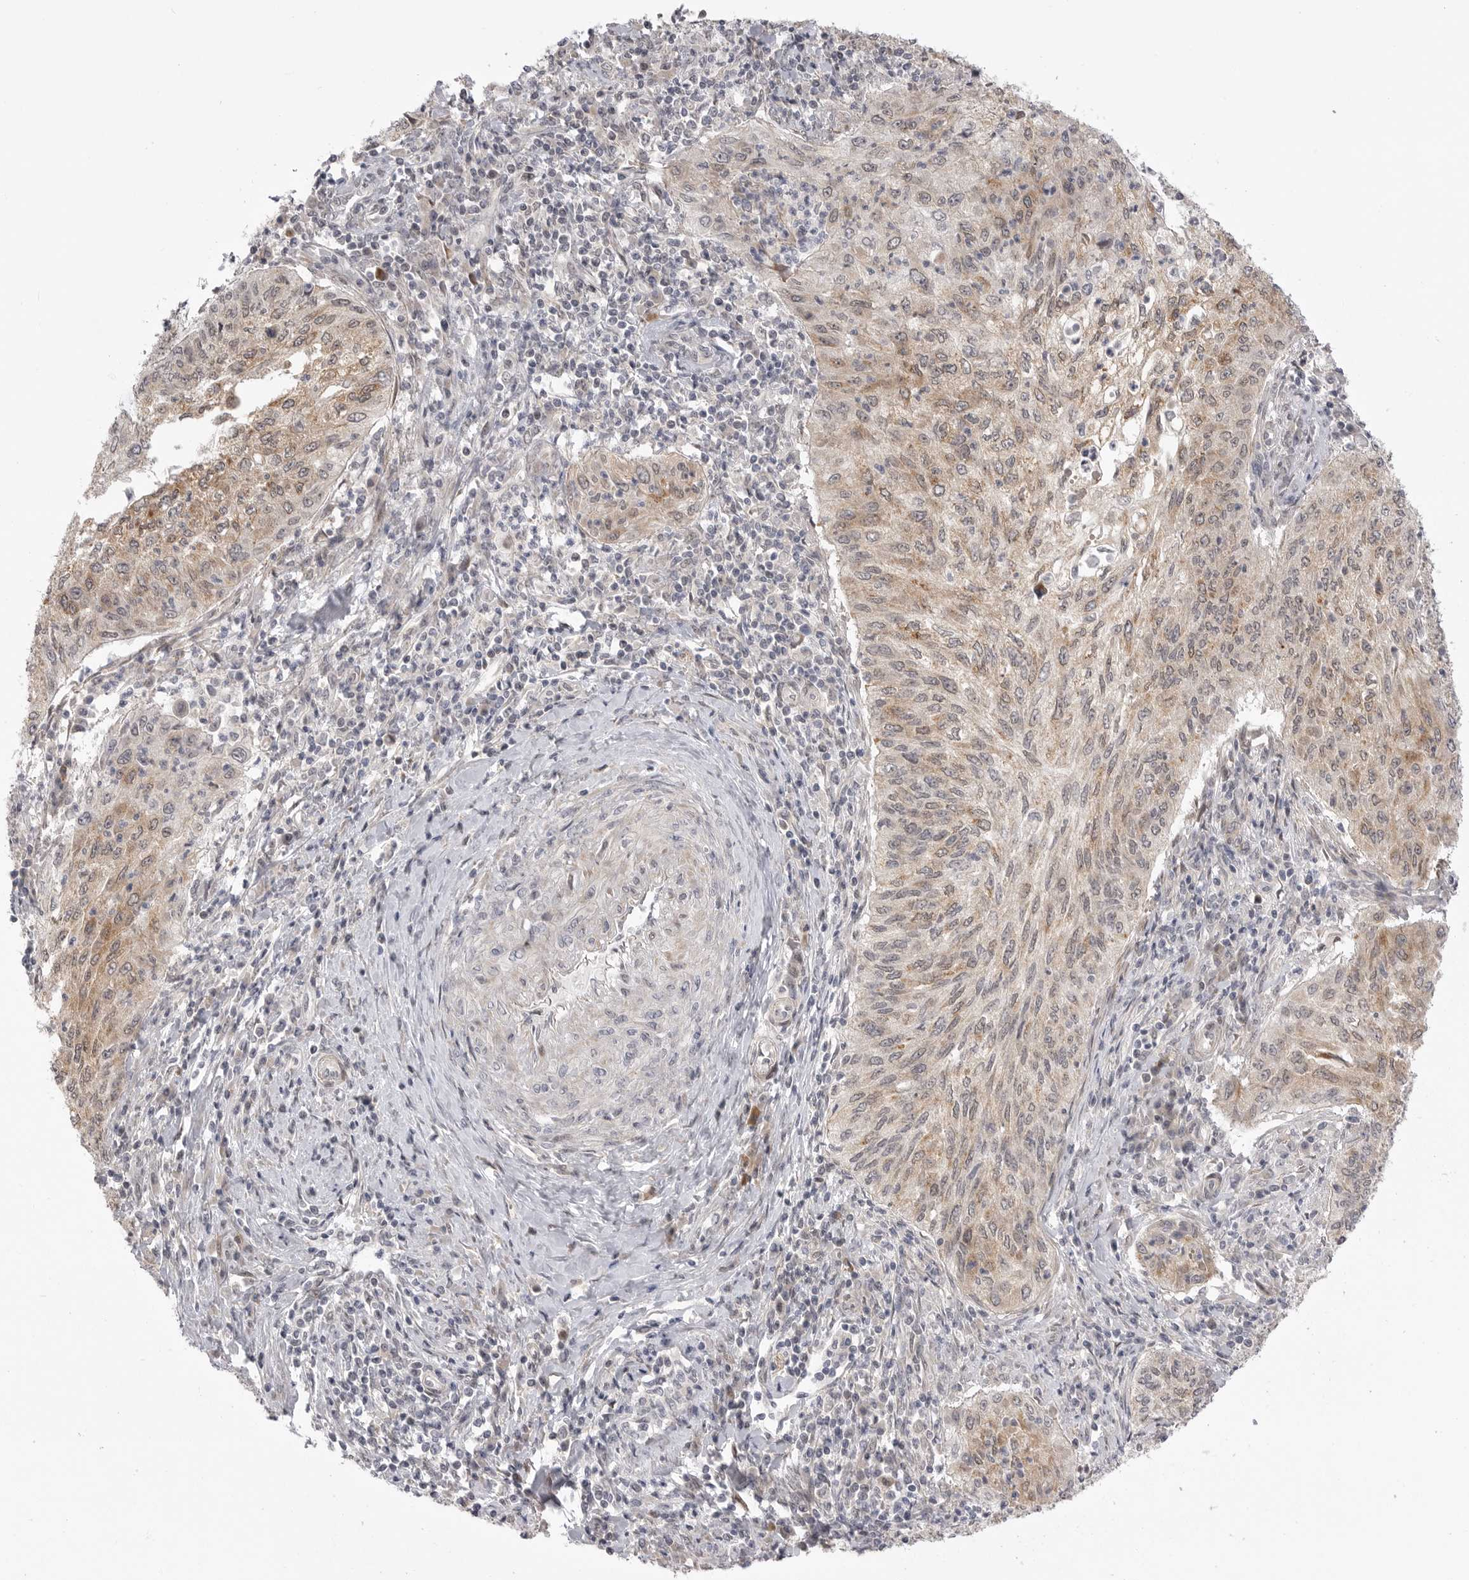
{"staining": {"intensity": "moderate", "quantity": ">75%", "location": "cytoplasmic/membranous,nuclear"}, "tissue": "cervical cancer", "cell_type": "Tumor cells", "image_type": "cancer", "snomed": [{"axis": "morphology", "description": "Squamous cell carcinoma, NOS"}, {"axis": "topography", "description": "Cervix"}], "caption": "Brown immunohistochemical staining in cervical squamous cell carcinoma reveals moderate cytoplasmic/membranous and nuclear positivity in about >75% of tumor cells.", "gene": "GGT6", "patient": {"sex": "female", "age": 30}}